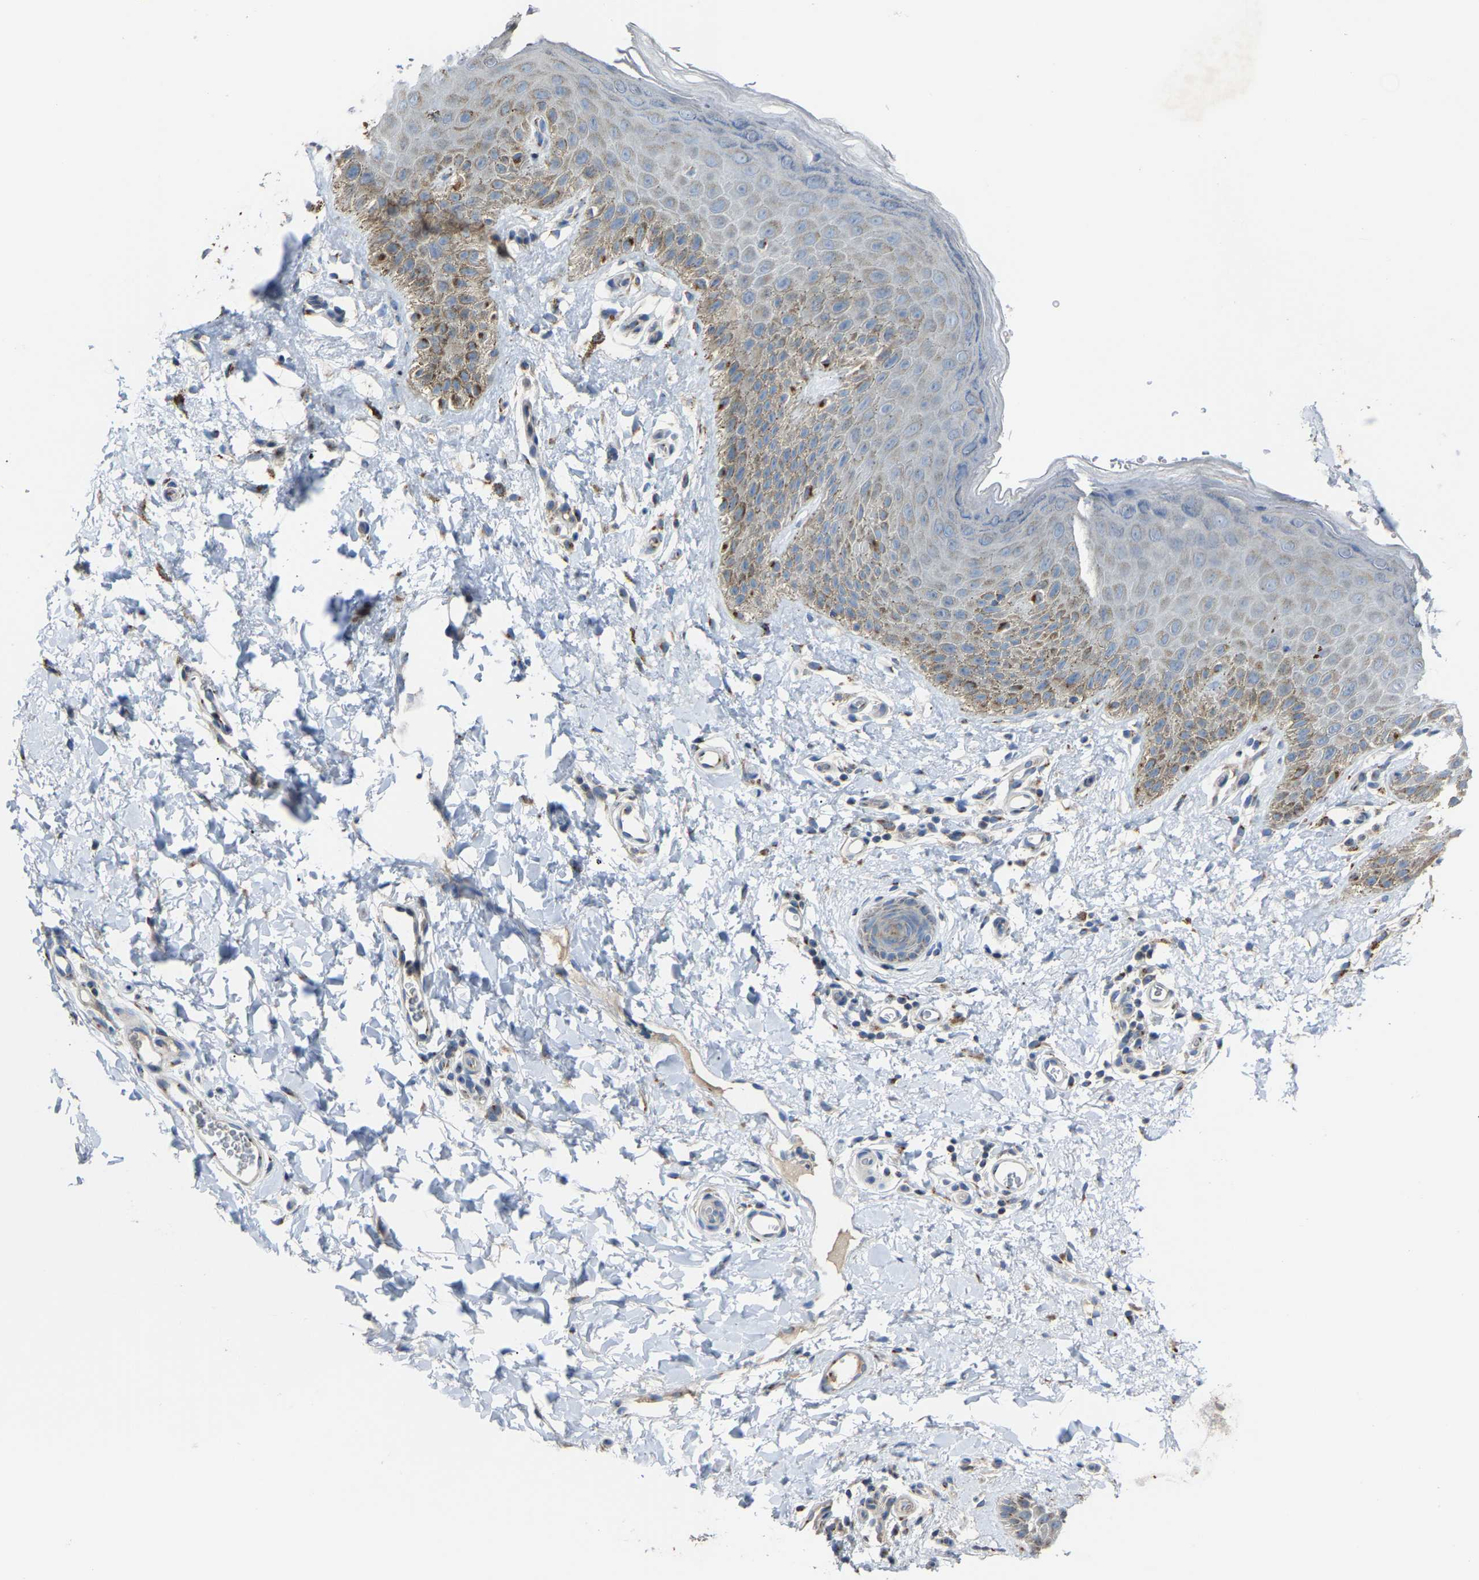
{"staining": {"intensity": "weak", "quantity": "25%-75%", "location": "cytoplasmic/membranous"}, "tissue": "skin", "cell_type": "Epidermal cells", "image_type": "normal", "snomed": [{"axis": "morphology", "description": "Normal tissue, NOS"}, {"axis": "topography", "description": "Anal"}], "caption": "Skin stained with DAB (3,3'-diaminobenzidine) immunohistochemistry exhibits low levels of weak cytoplasmic/membranous expression in approximately 25%-75% of epidermal cells.", "gene": "CANT1", "patient": {"sex": "male", "age": 44}}